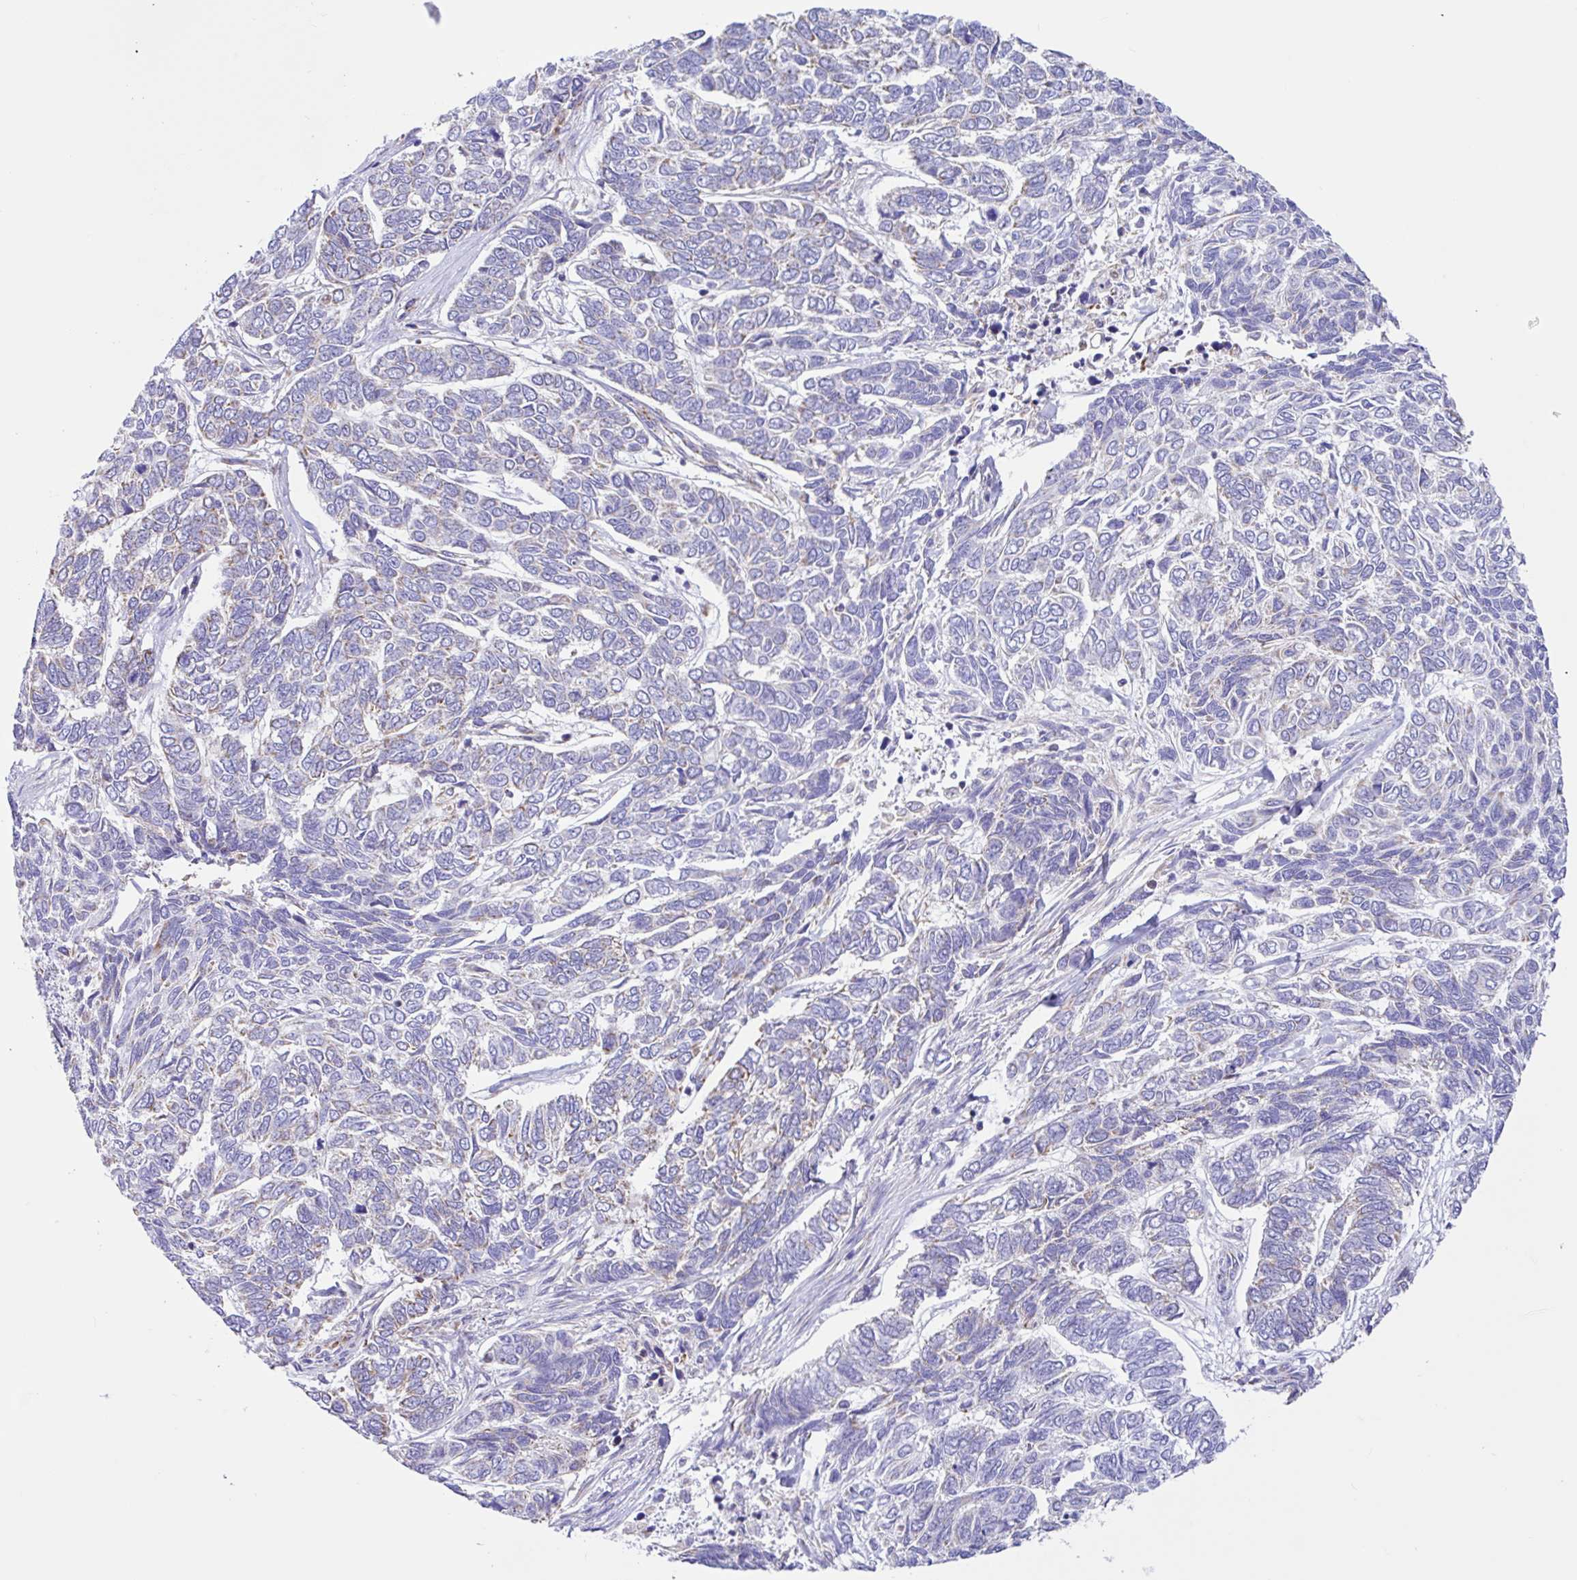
{"staining": {"intensity": "negative", "quantity": "none", "location": "none"}, "tissue": "skin cancer", "cell_type": "Tumor cells", "image_type": "cancer", "snomed": [{"axis": "morphology", "description": "Basal cell carcinoma"}, {"axis": "topography", "description": "Skin"}], "caption": "Basal cell carcinoma (skin) was stained to show a protein in brown. There is no significant expression in tumor cells. Brightfield microscopy of immunohistochemistry stained with DAB (brown) and hematoxylin (blue), captured at high magnification.", "gene": "NDUFS2", "patient": {"sex": "female", "age": 65}}